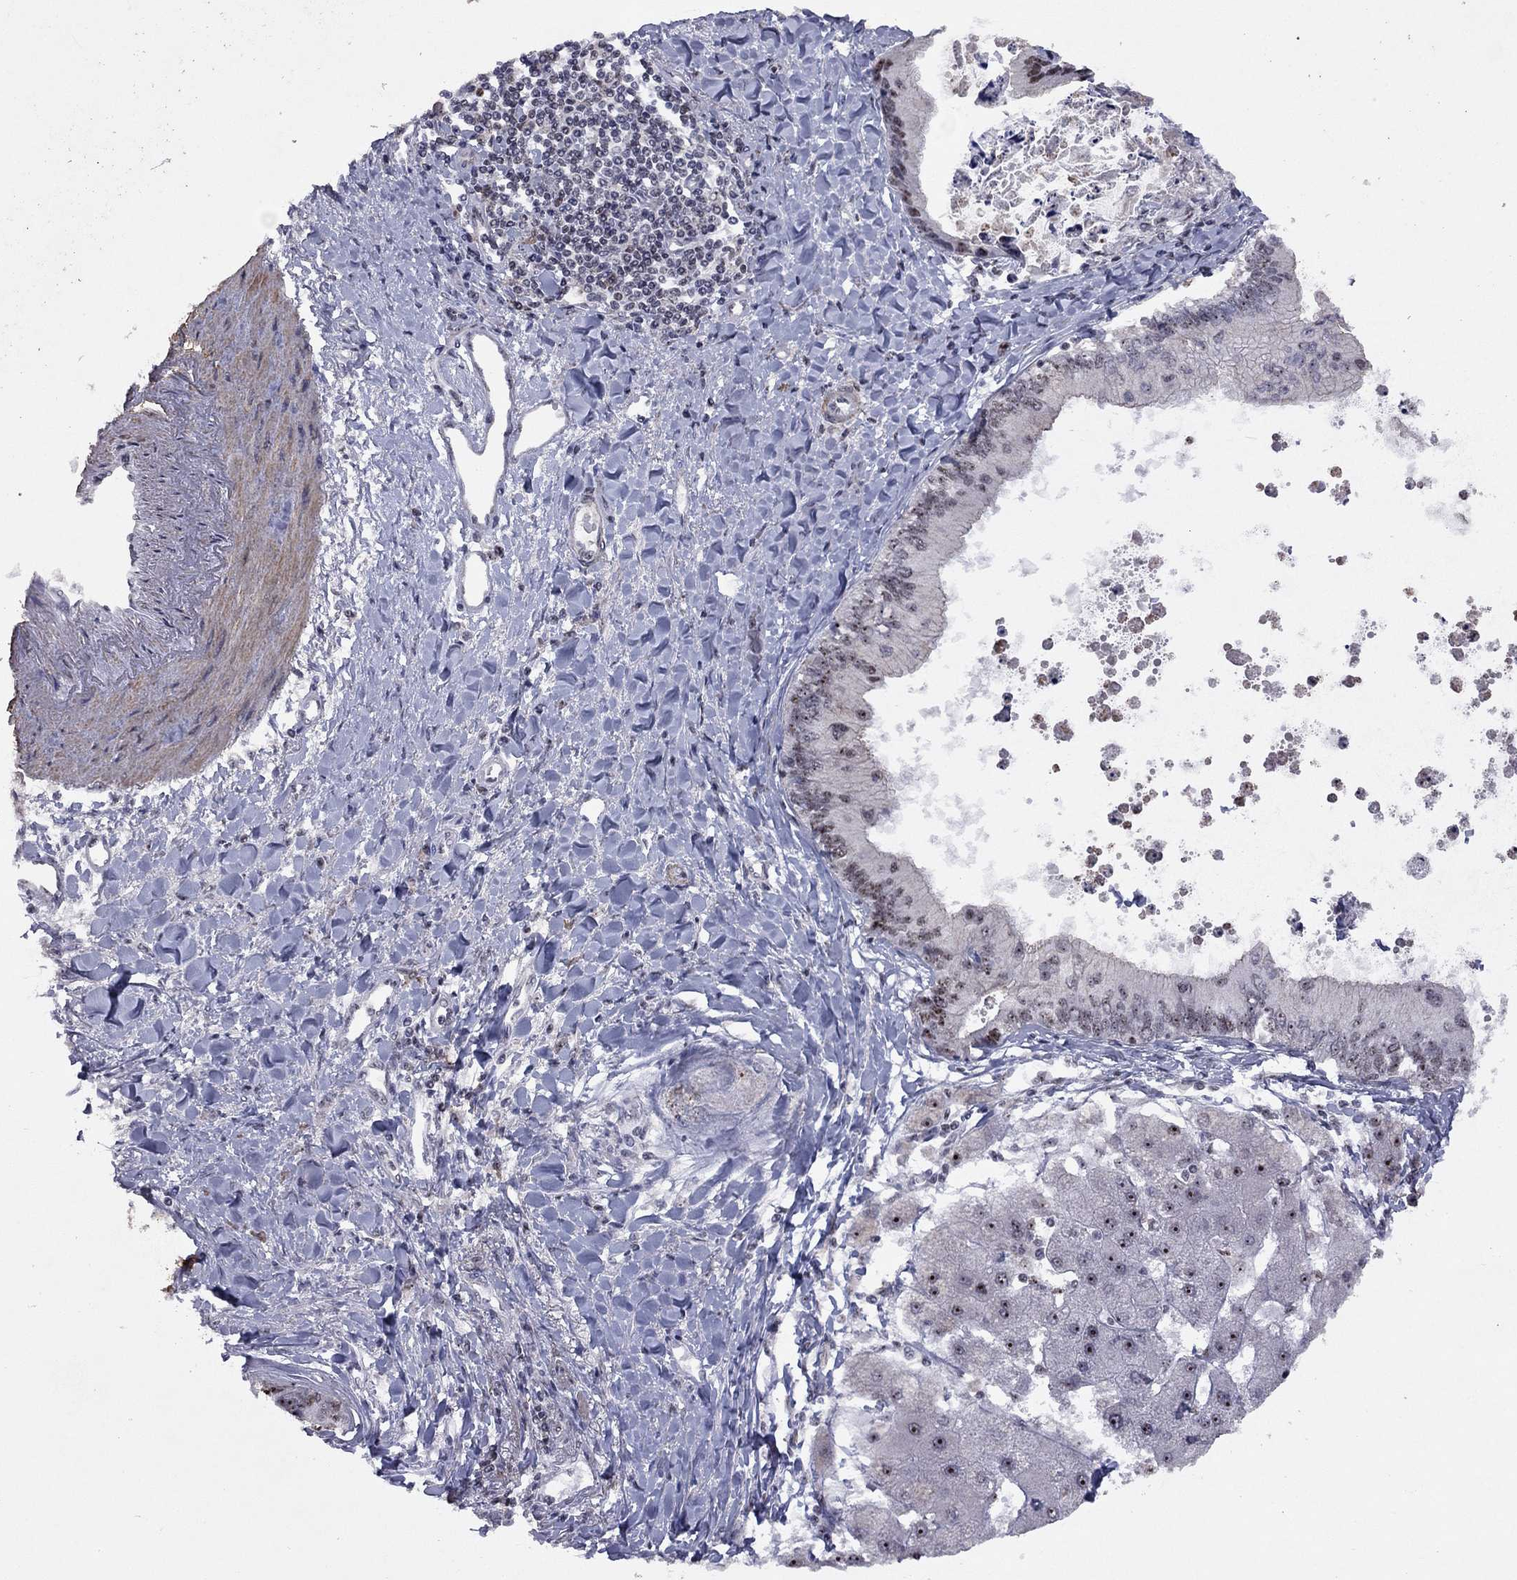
{"staining": {"intensity": "moderate", "quantity": "25%-75%", "location": "nuclear"}, "tissue": "liver cancer", "cell_type": "Tumor cells", "image_type": "cancer", "snomed": [{"axis": "morphology", "description": "Cholangiocarcinoma"}, {"axis": "topography", "description": "Liver"}], "caption": "Immunohistochemistry micrograph of liver cholangiocarcinoma stained for a protein (brown), which reveals medium levels of moderate nuclear staining in about 25%-75% of tumor cells.", "gene": "SPOUT1", "patient": {"sex": "male", "age": 66}}